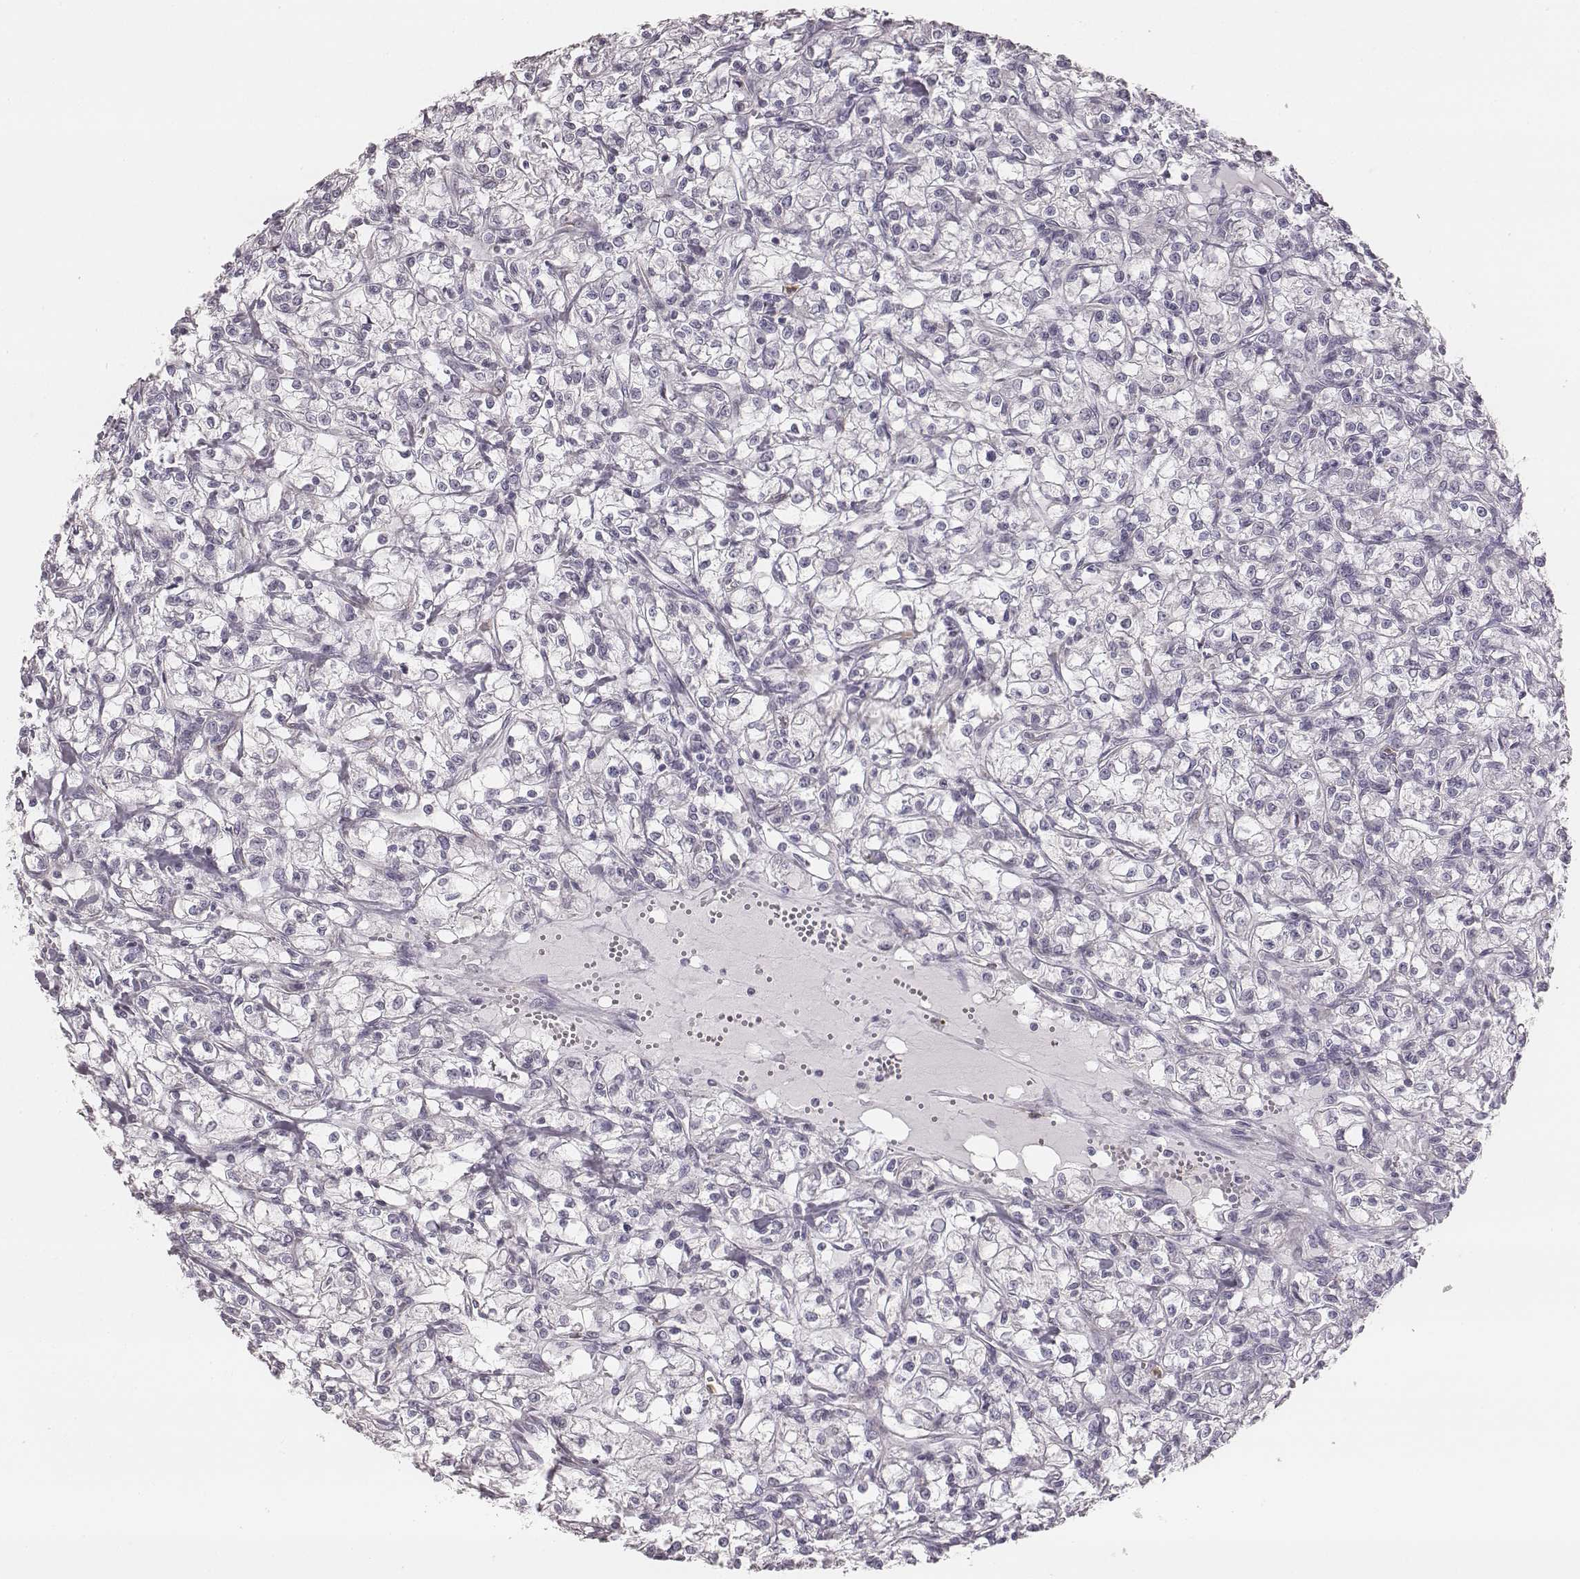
{"staining": {"intensity": "negative", "quantity": "none", "location": "none"}, "tissue": "renal cancer", "cell_type": "Tumor cells", "image_type": "cancer", "snomed": [{"axis": "morphology", "description": "Adenocarcinoma, NOS"}, {"axis": "topography", "description": "Kidney"}], "caption": "Immunohistochemical staining of human adenocarcinoma (renal) demonstrates no significant staining in tumor cells.", "gene": "KCNJ12", "patient": {"sex": "female", "age": 59}}